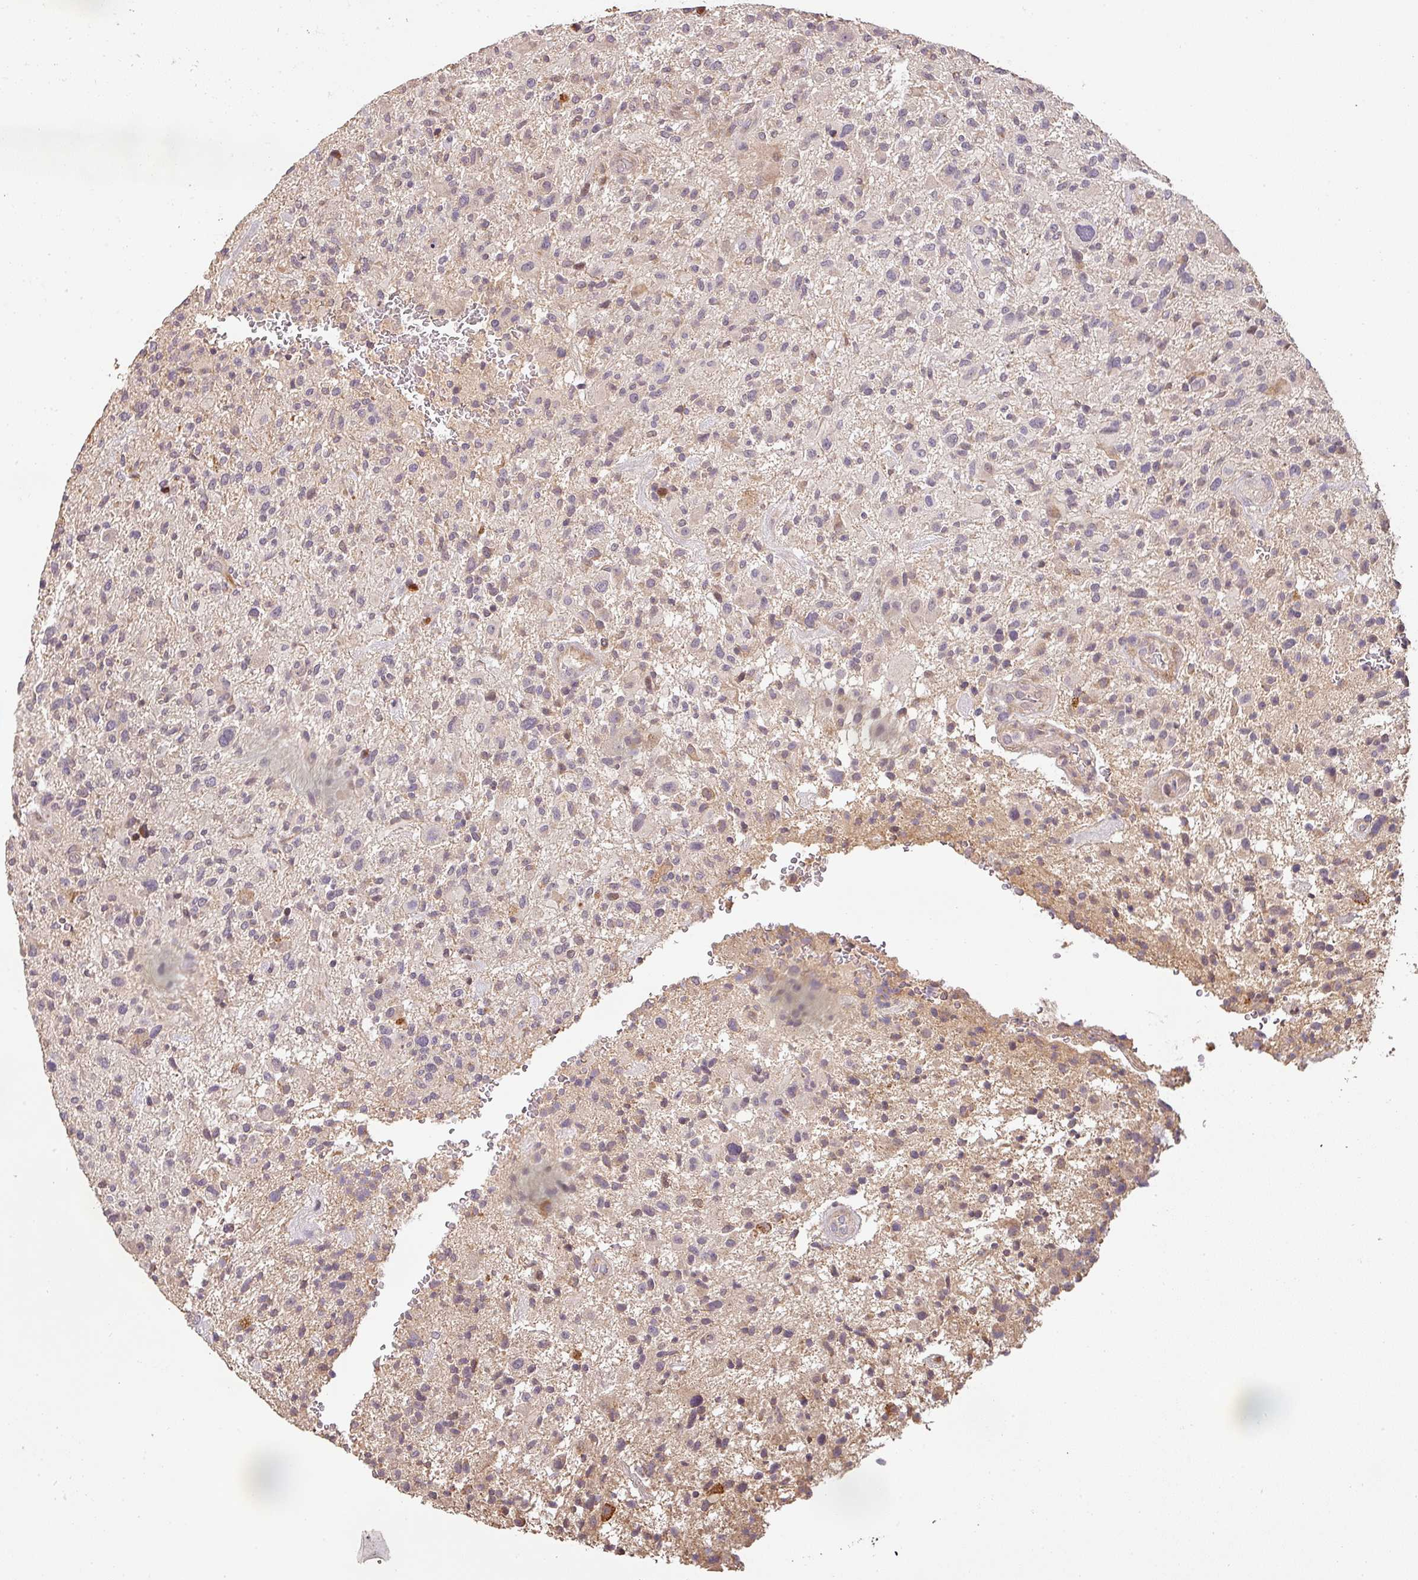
{"staining": {"intensity": "negative", "quantity": "none", "location": "none"}, "tissue": "glioma", "cell_type": "Tumor cells", "image_type": "cancer", "snomed": [{"axis": "morphology", "description": "Glioma, malignant, High grade"}, {"axis": "topography", "description": "Brain"}], "caption": "Immunohistochemical staining of high-grade glioma (malignant) demonstrates no significant expression in tumor cells.", "gene": "BPIFB3", "patient": {"sex": "male", "age": 47}}